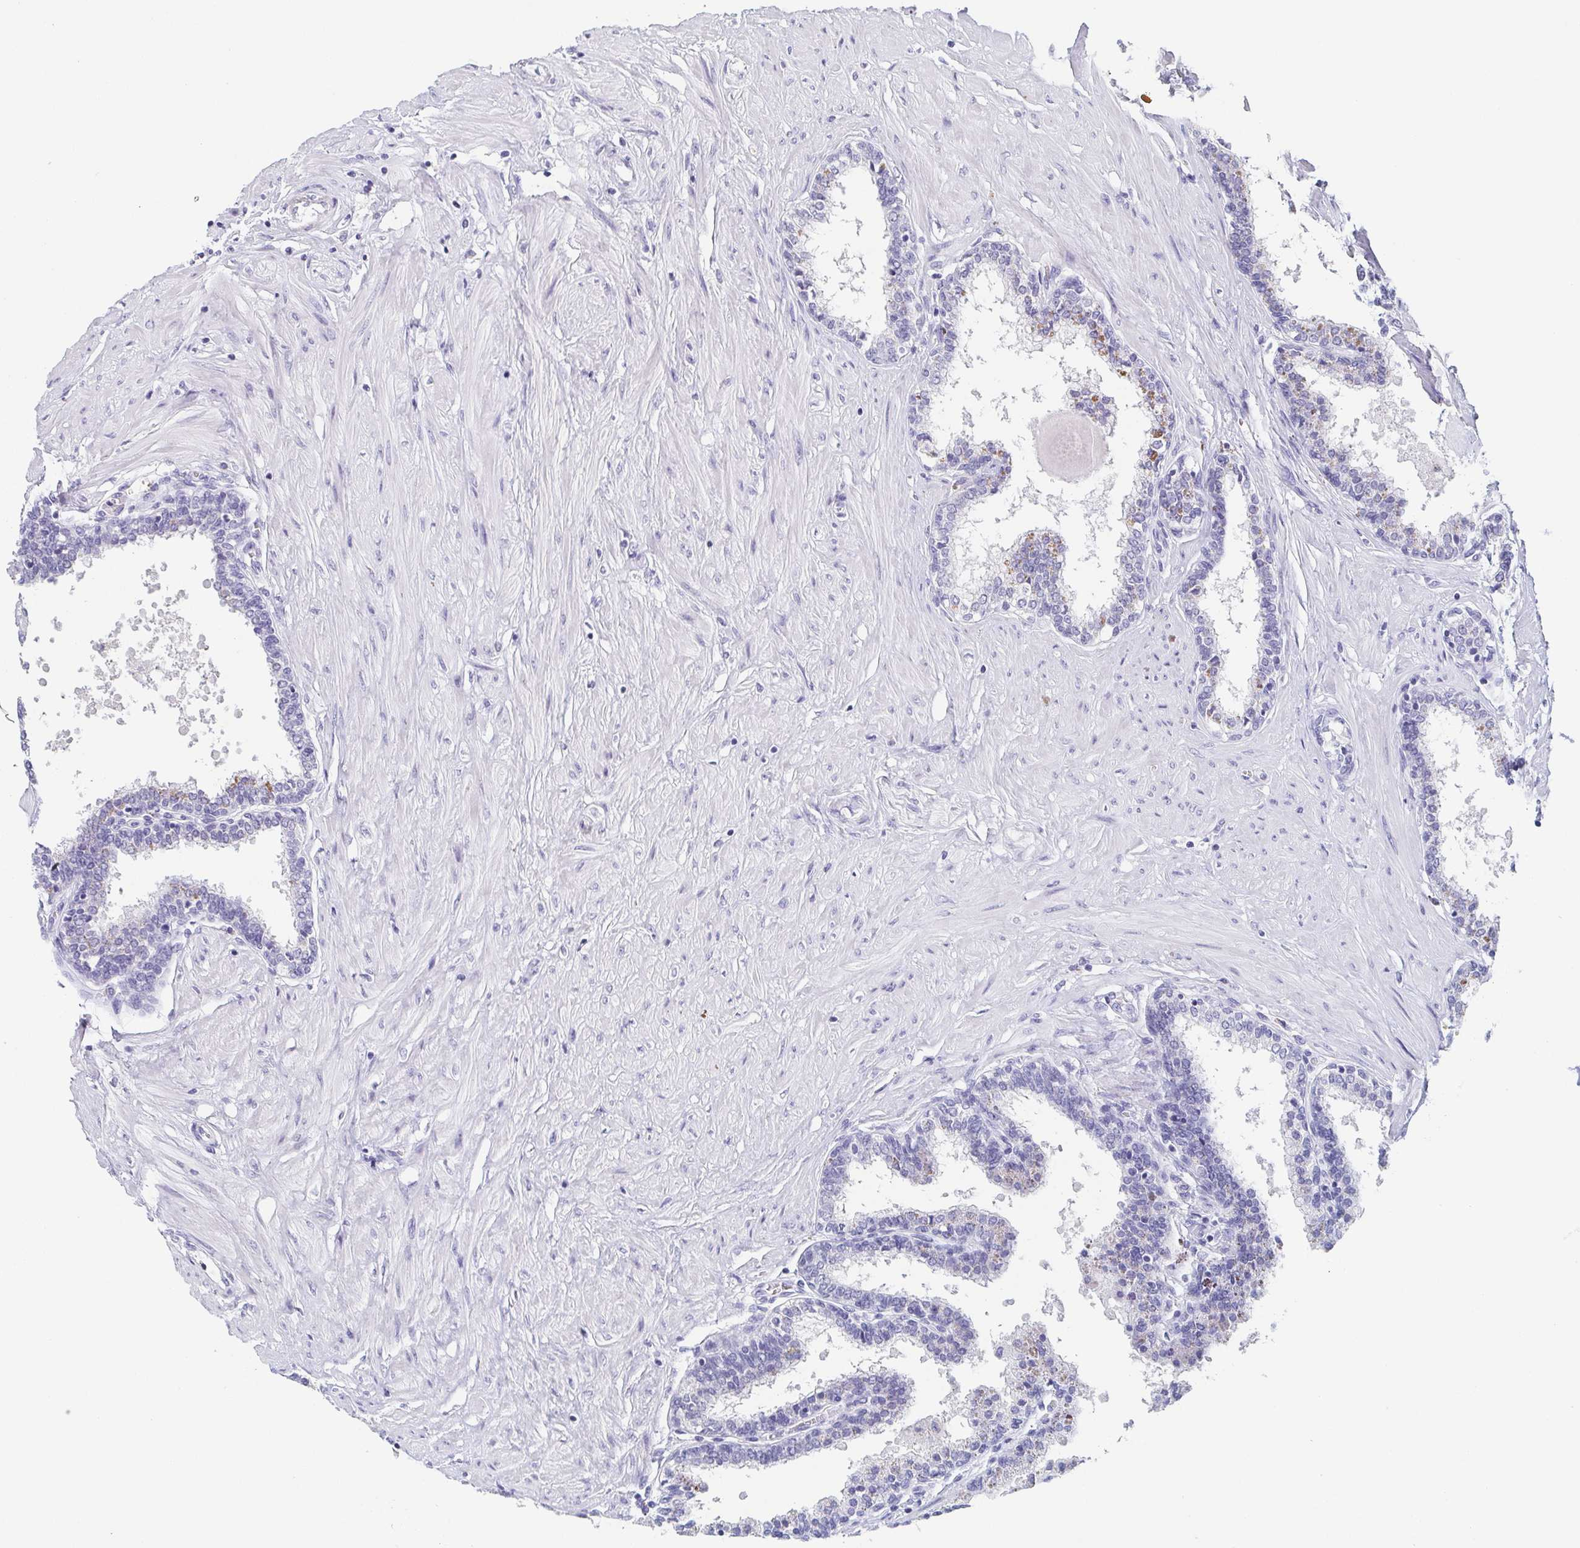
{"staining": {"intensity": "moderate", "quantity": "<25%", "location": "cytoplasmic/membranous"}, "tissue": "prostate", "cell_type": "Glandular cells", "image_type": "normal", "snomed": [{"axis": "morphology", "description": "Normal tissue, NOS"}, {"axis": "topography", "description": "Prostate"}], "caption": "This photomicrograph shows IHC staining of normal prostate, with low moderate cytoplasmic/membranous expression in about <25% of glandular cells.", "gene": "ITLN1", "patient": {"sex": "male", "age": 55}}